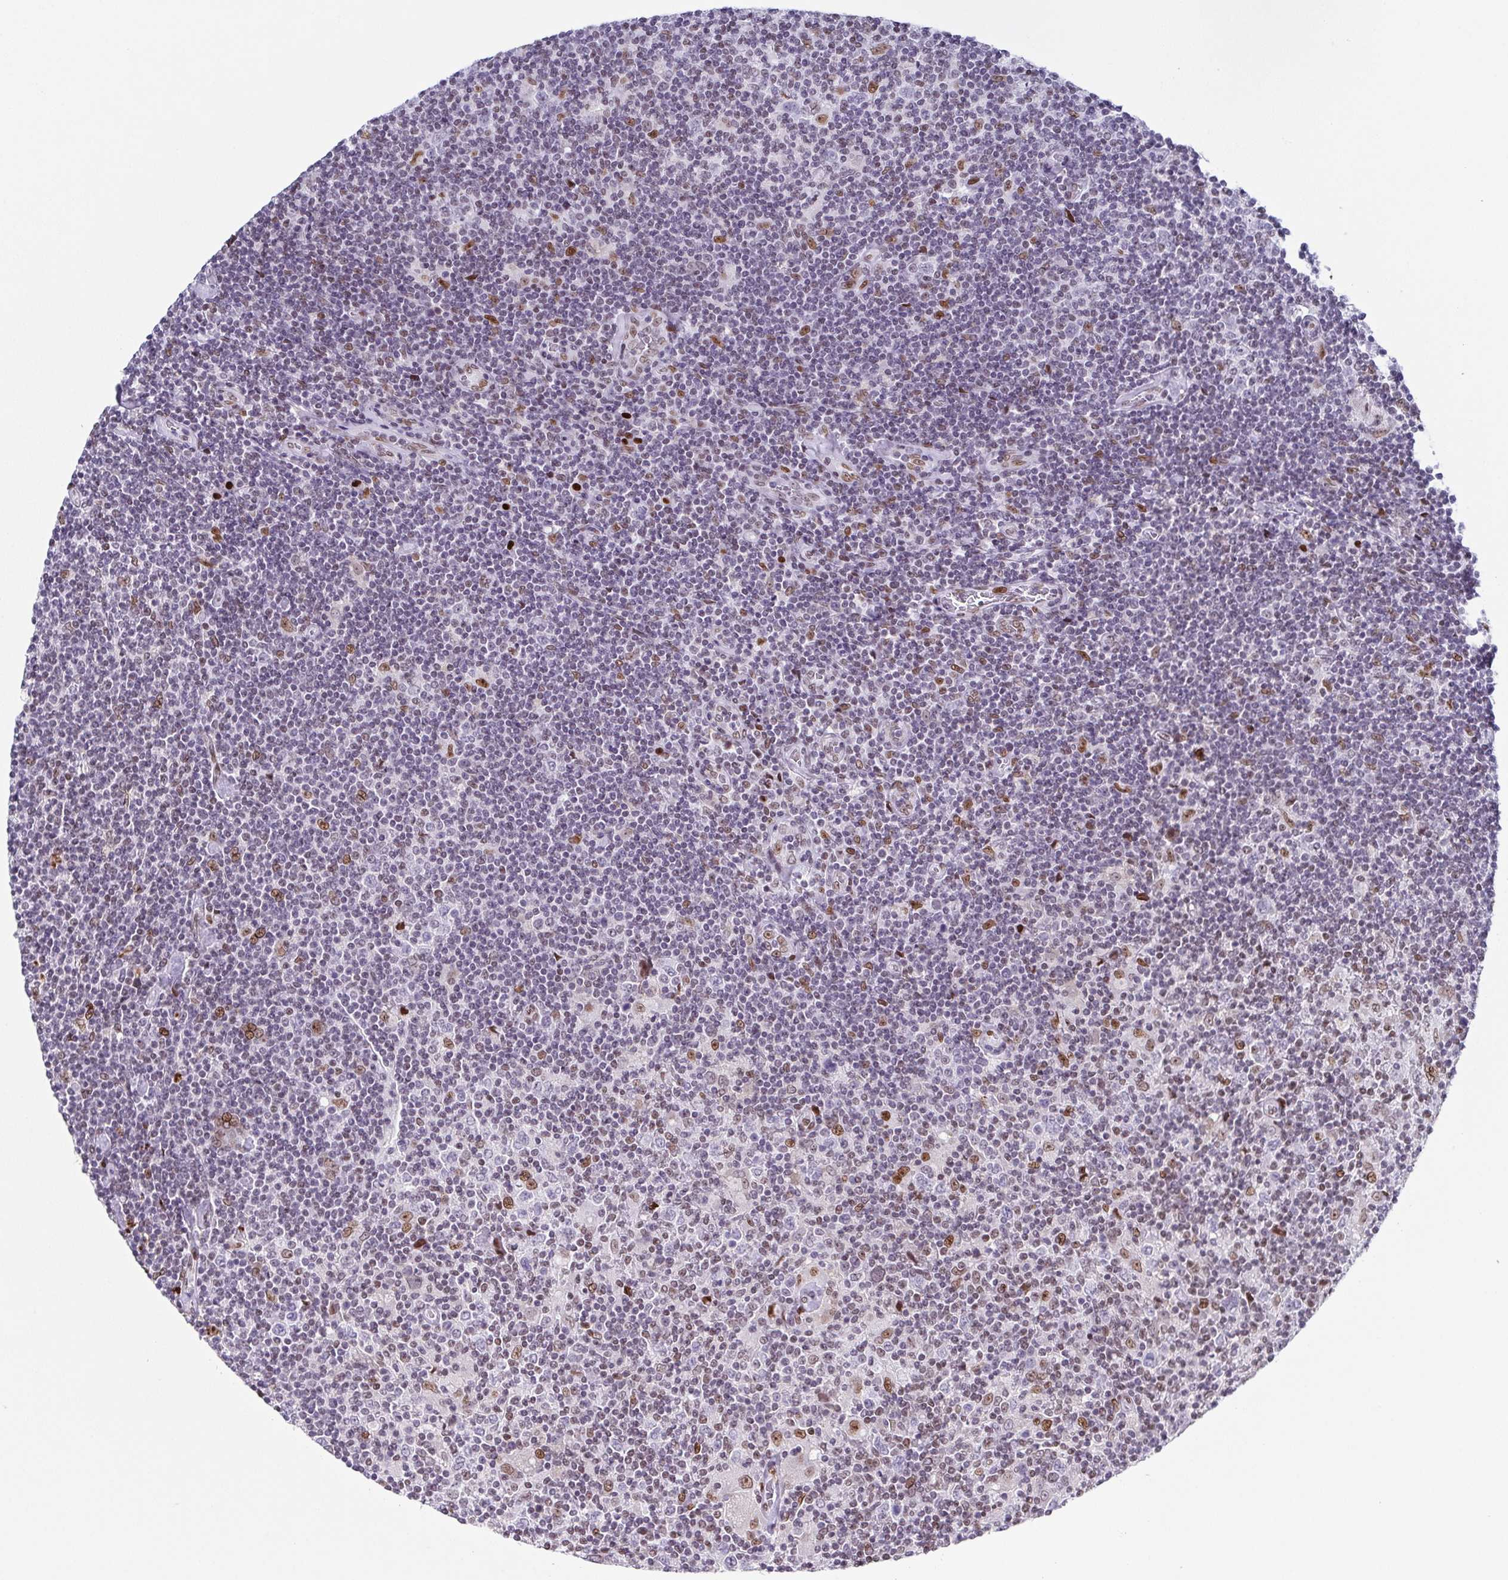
{"staining": {"intensity": "negative", "quantity": "none", "location": "none"}, "tissue": "lymphoma", "cell_type": "Tumor cells", "image_type": "cancer", "snomed": [{"axis": "morphology", "description": "Hodgkin's disease, NOS"}, {"axis": "topography", "description": "Lymph node"}], "caption": "This is a image of immunohistochemistry staining of Hodgkin's disease, which shows no positivity in tumor cells.", "gene": "RB1", "patient": {"sex": "male", "age": 40}}